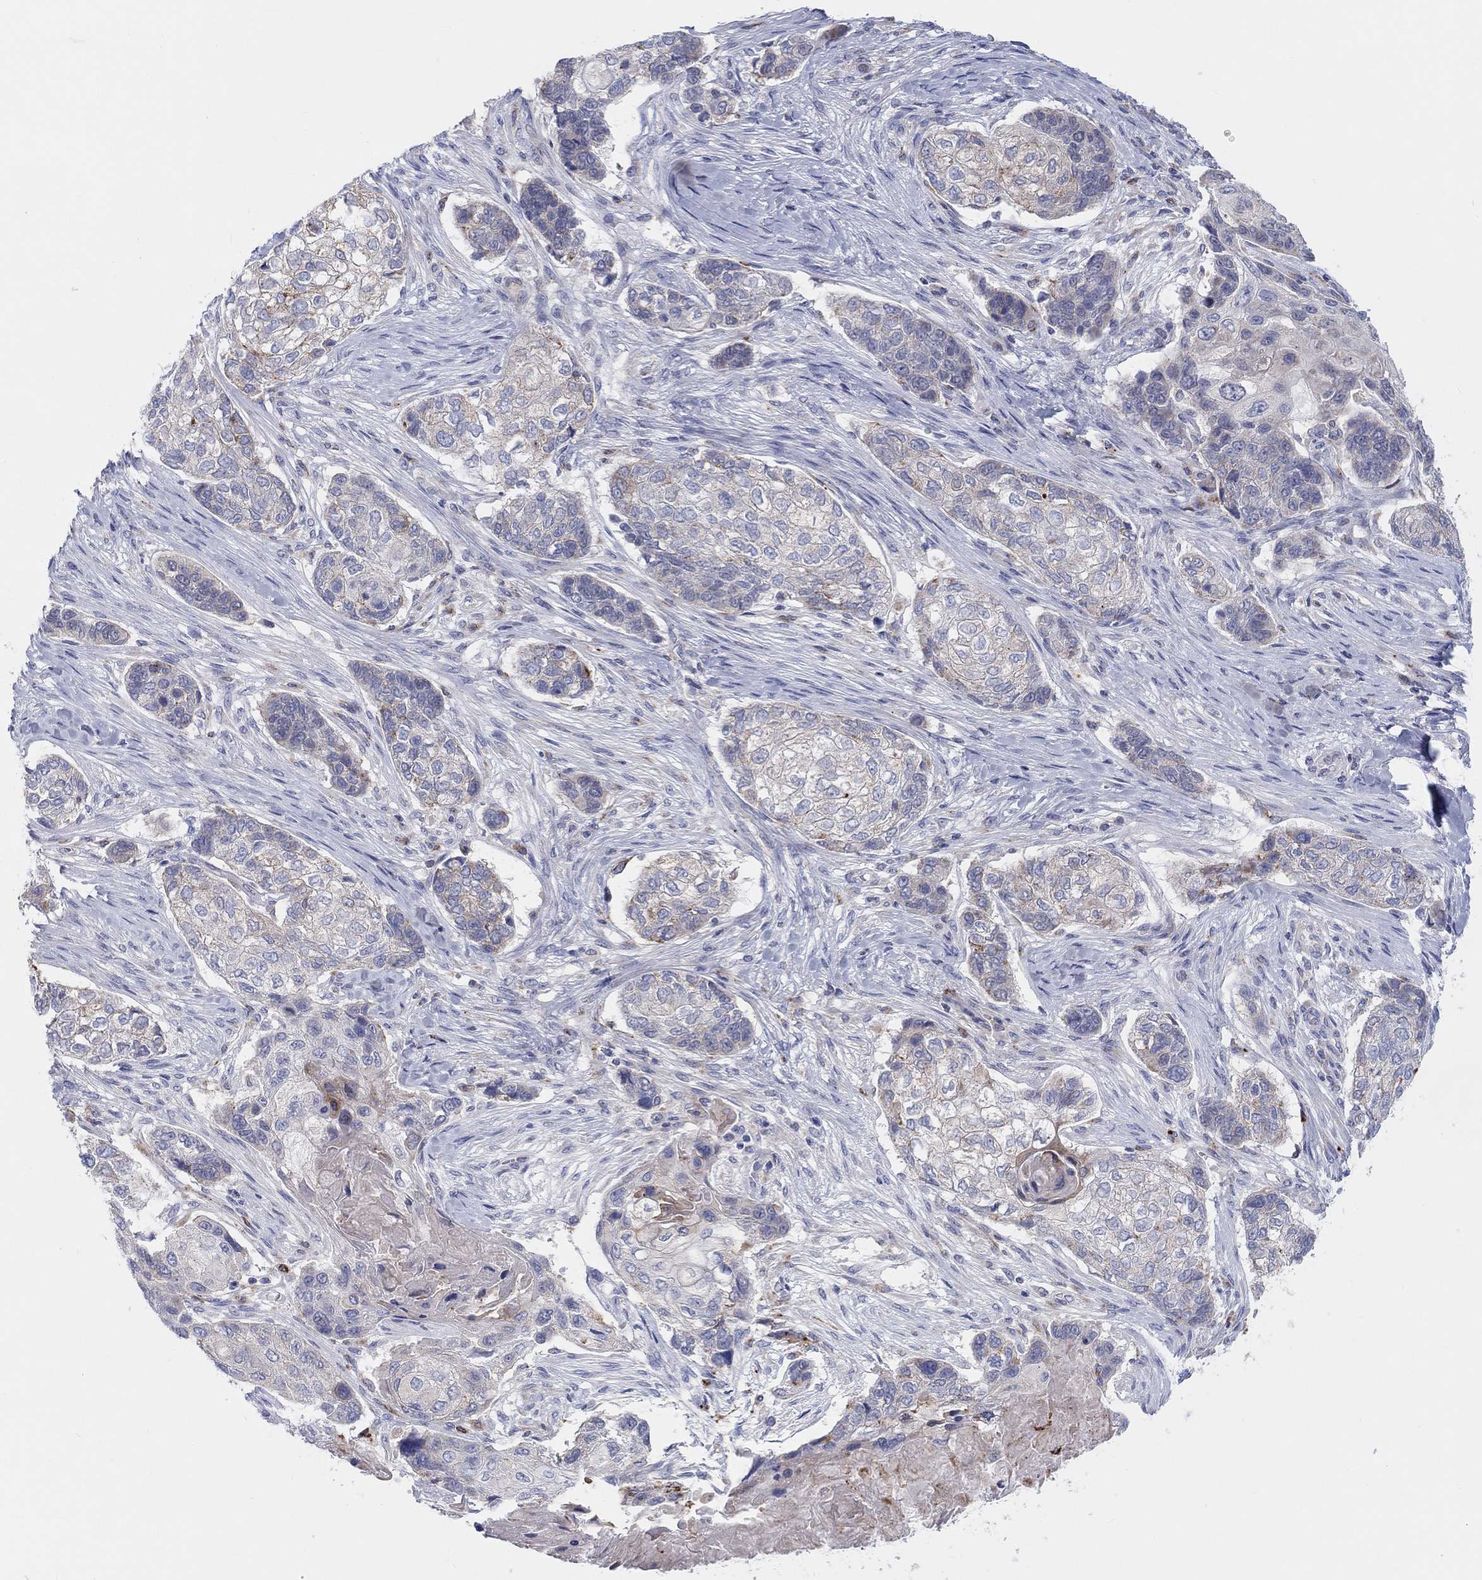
{"staining": {"intensity": "negative", "quantity": "none", "location": "none"}, "tissue": "lung cancer", "cell_type": "Tumor cells", "image_type": "cancer", "snomed": [{"axis": "morphology", "description": "Normal tissue, NOS"}, {"axis": "morphology", "description": "Squamous cell carcinoma, NOS"}, {"axis": "topography", "description": "Bronchus"}, {"axis": "topography", "description": "Lung"}], "caption": "Immunohistochemistry (IHC) micrograph of squamous cell carcinoma (lung) stained for a protein (brown), which demonstrates no positivity in tumor cells.", "gene": "BCO2", "patient": {"sex": "male", "age": 69}}